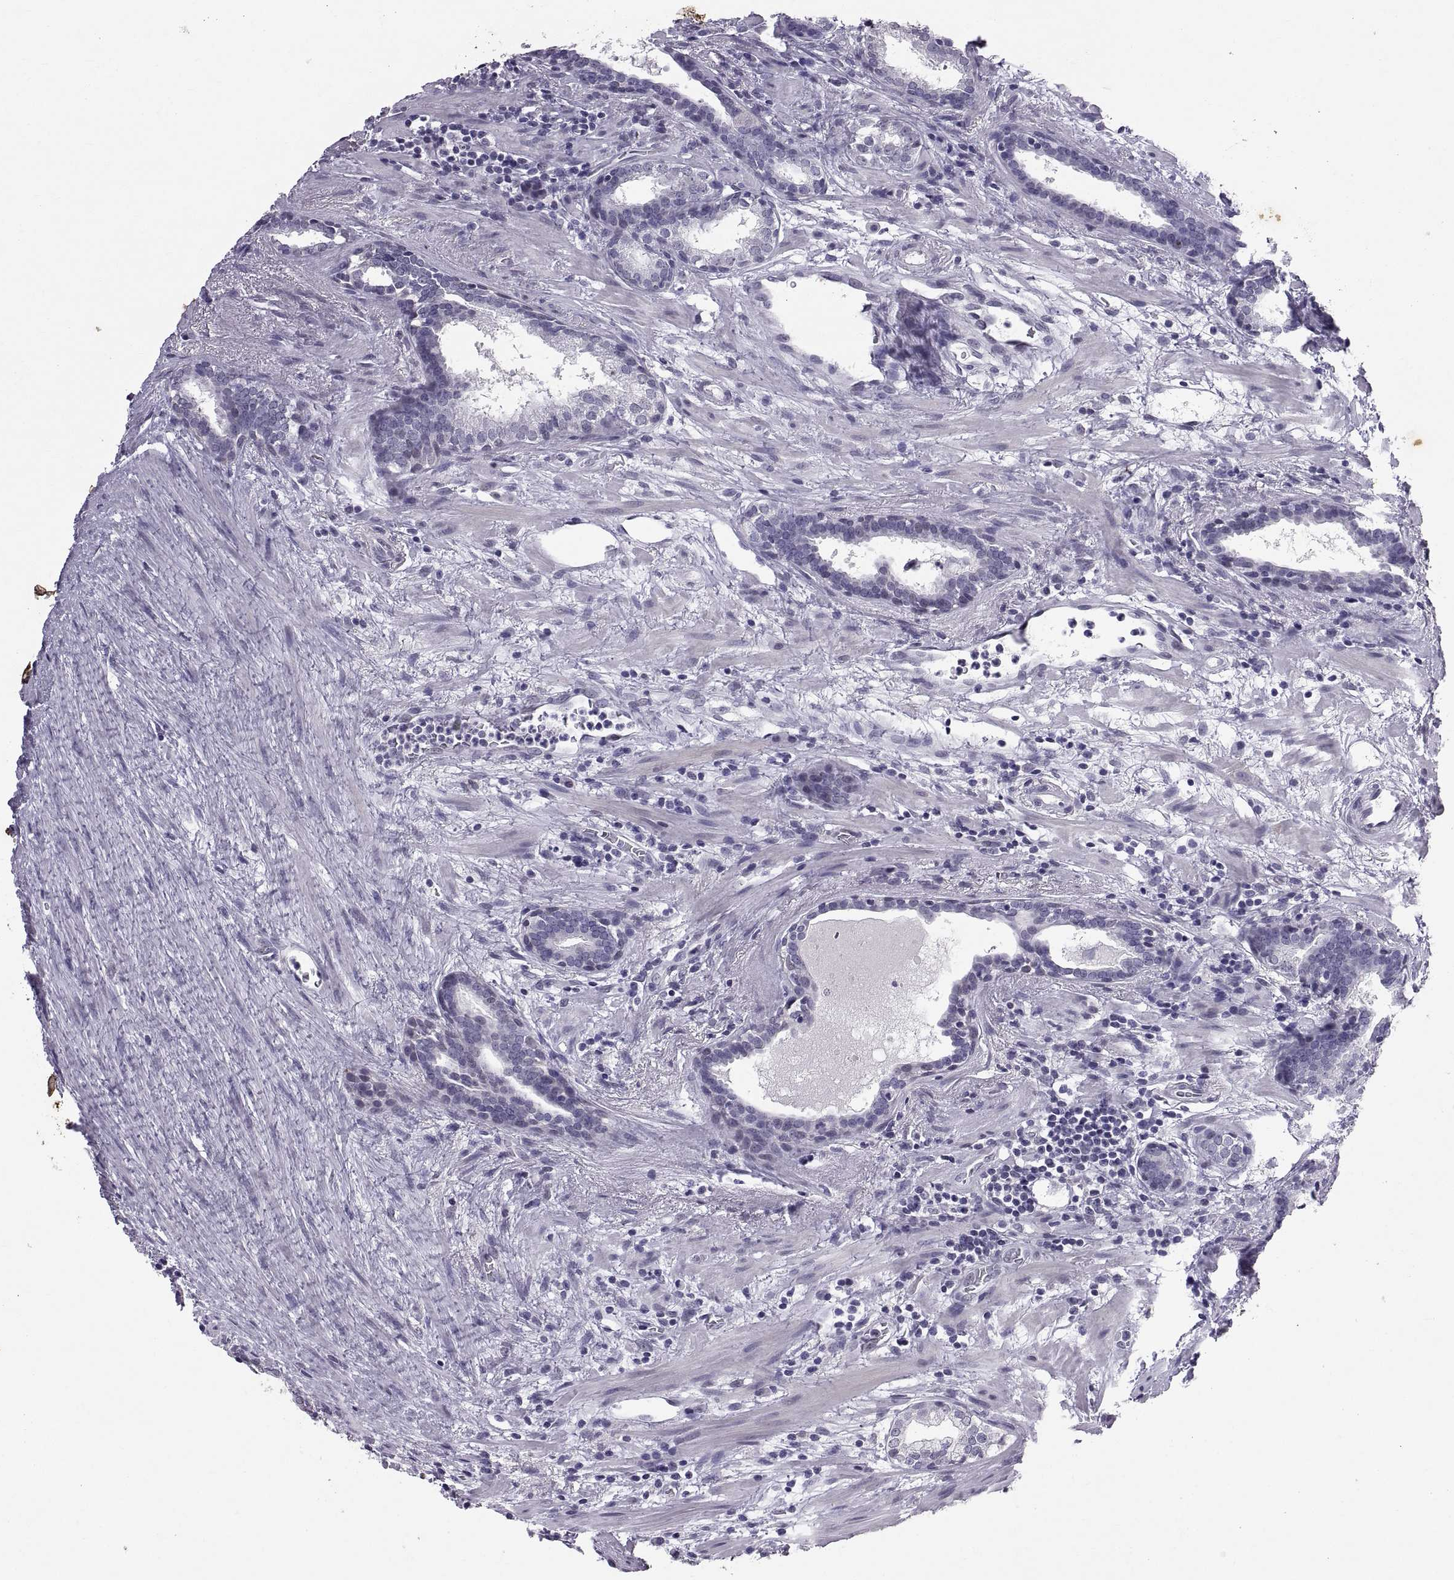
{"staining": {"intensity": "negative", "quantity": "none", "location": "none"}, "tissue": "prostate cancer", "cell_type": "Tumor cells", "image_type": "cancer", "snomed": [{"axis": "morphology", "description": "Adenocarcinoma, NOS"}, {"axis": "topography", "description": "Prostate"}], "caption": "An image of prostate adenocarcinoma stained for a protein displays no brown staining in tumor cells.", "gene": "KRT77", "patient": {"sex": "male", "age": 66}}